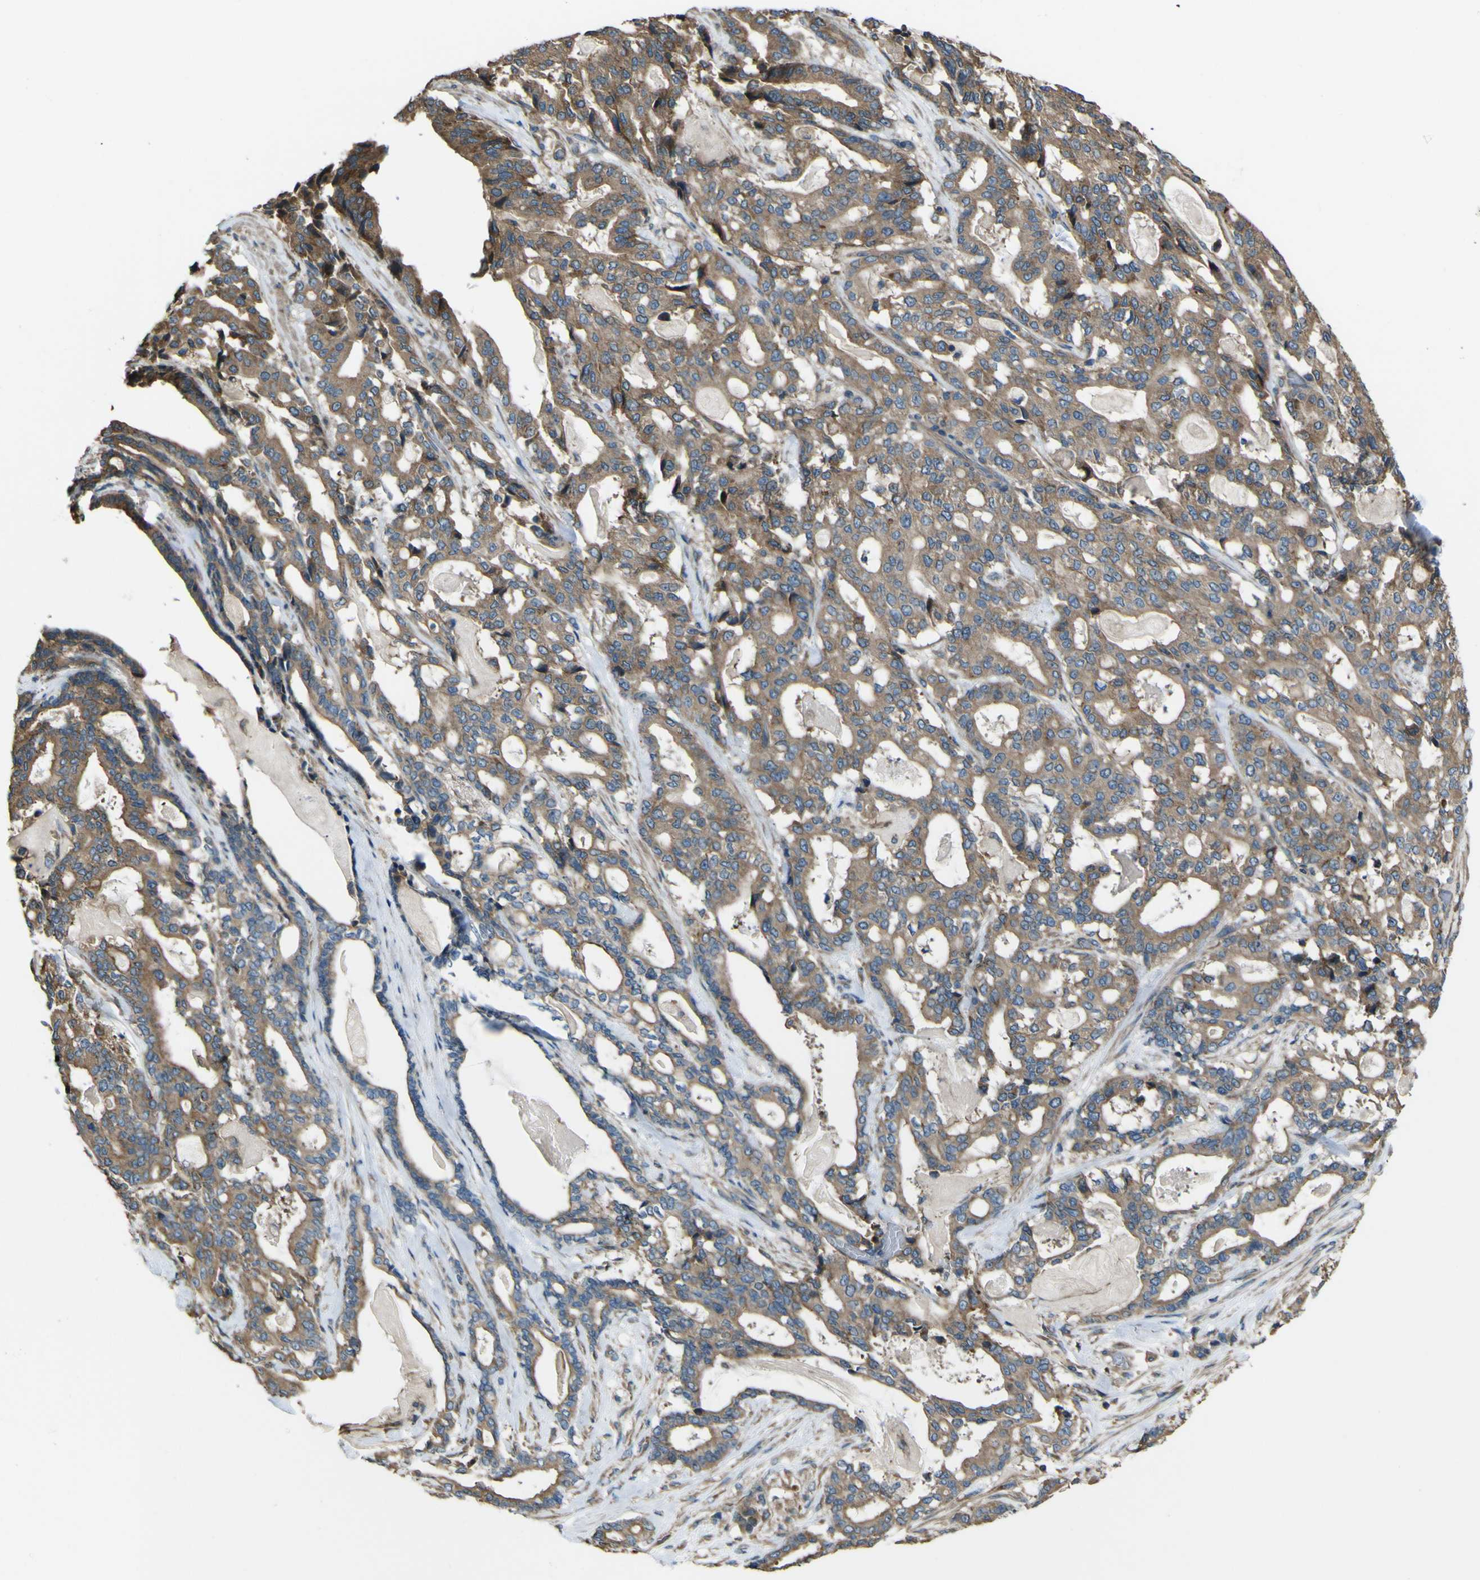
{"staining": {"intensity": "moderate", "quantity": ">75%", "location": "cytoplasmic/membranous"}, "tissue": "pancreatic cancer", "cell_type": "Tumor cells", "image_type": "cancer", "snomed": [{"axis": "morphology", "description": "Adenocarcinoma, NOS"}, {"axis": "topography", "description": "Pancreas"}], "caption": "The immunohistochemical stain labels moderate cytoplasmic/membranous expression in tumor cells of adenocarcinoma (pancreatic) tissue.", "gene": "NAALADL2", "patient": {"sex": "male", "age": 63}}